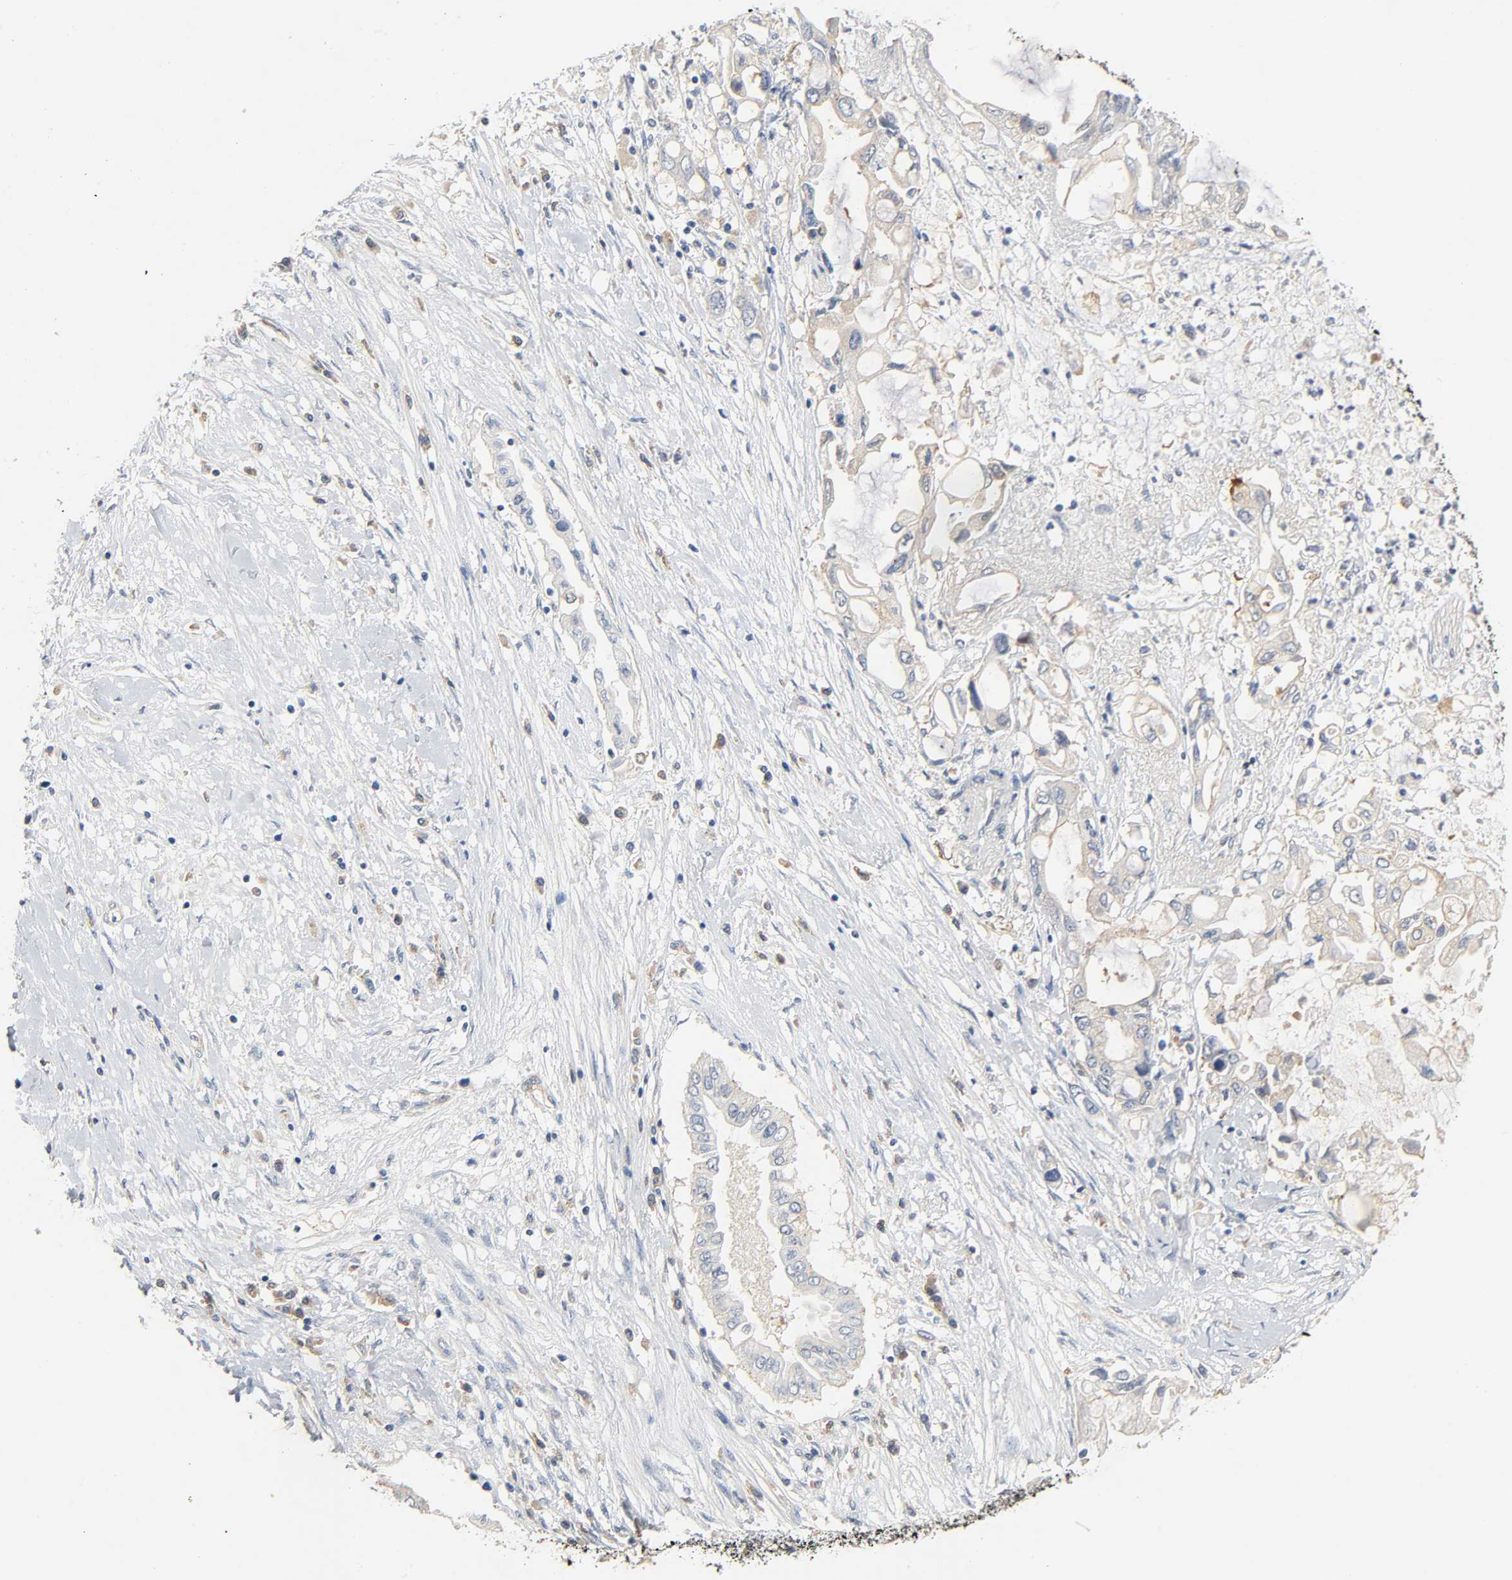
{"staining": {"intensity": "weak", "quantity": "25%-75%", "location": "cytoplasmic/membranous"}, "tissue": "pancreatic cancer", "cell_type": "Tumor cells", "image_type": "cancer", "snomed": [{"axis": "morphology", "description": "Adenocarcinoma, NOS"}, {"axis": "topography", "description": "Pancreas"}], "caption": "Approximately 25%-75% of tumor cells in human pancreatic cancer (adenocarcinoma) demonstrate weak cytoplasmic/membranous protein expression as visualized by brown immunohistochemical staining.", "gene": "ARPC1A", "patient": {"sex": "female", "age": 57}}